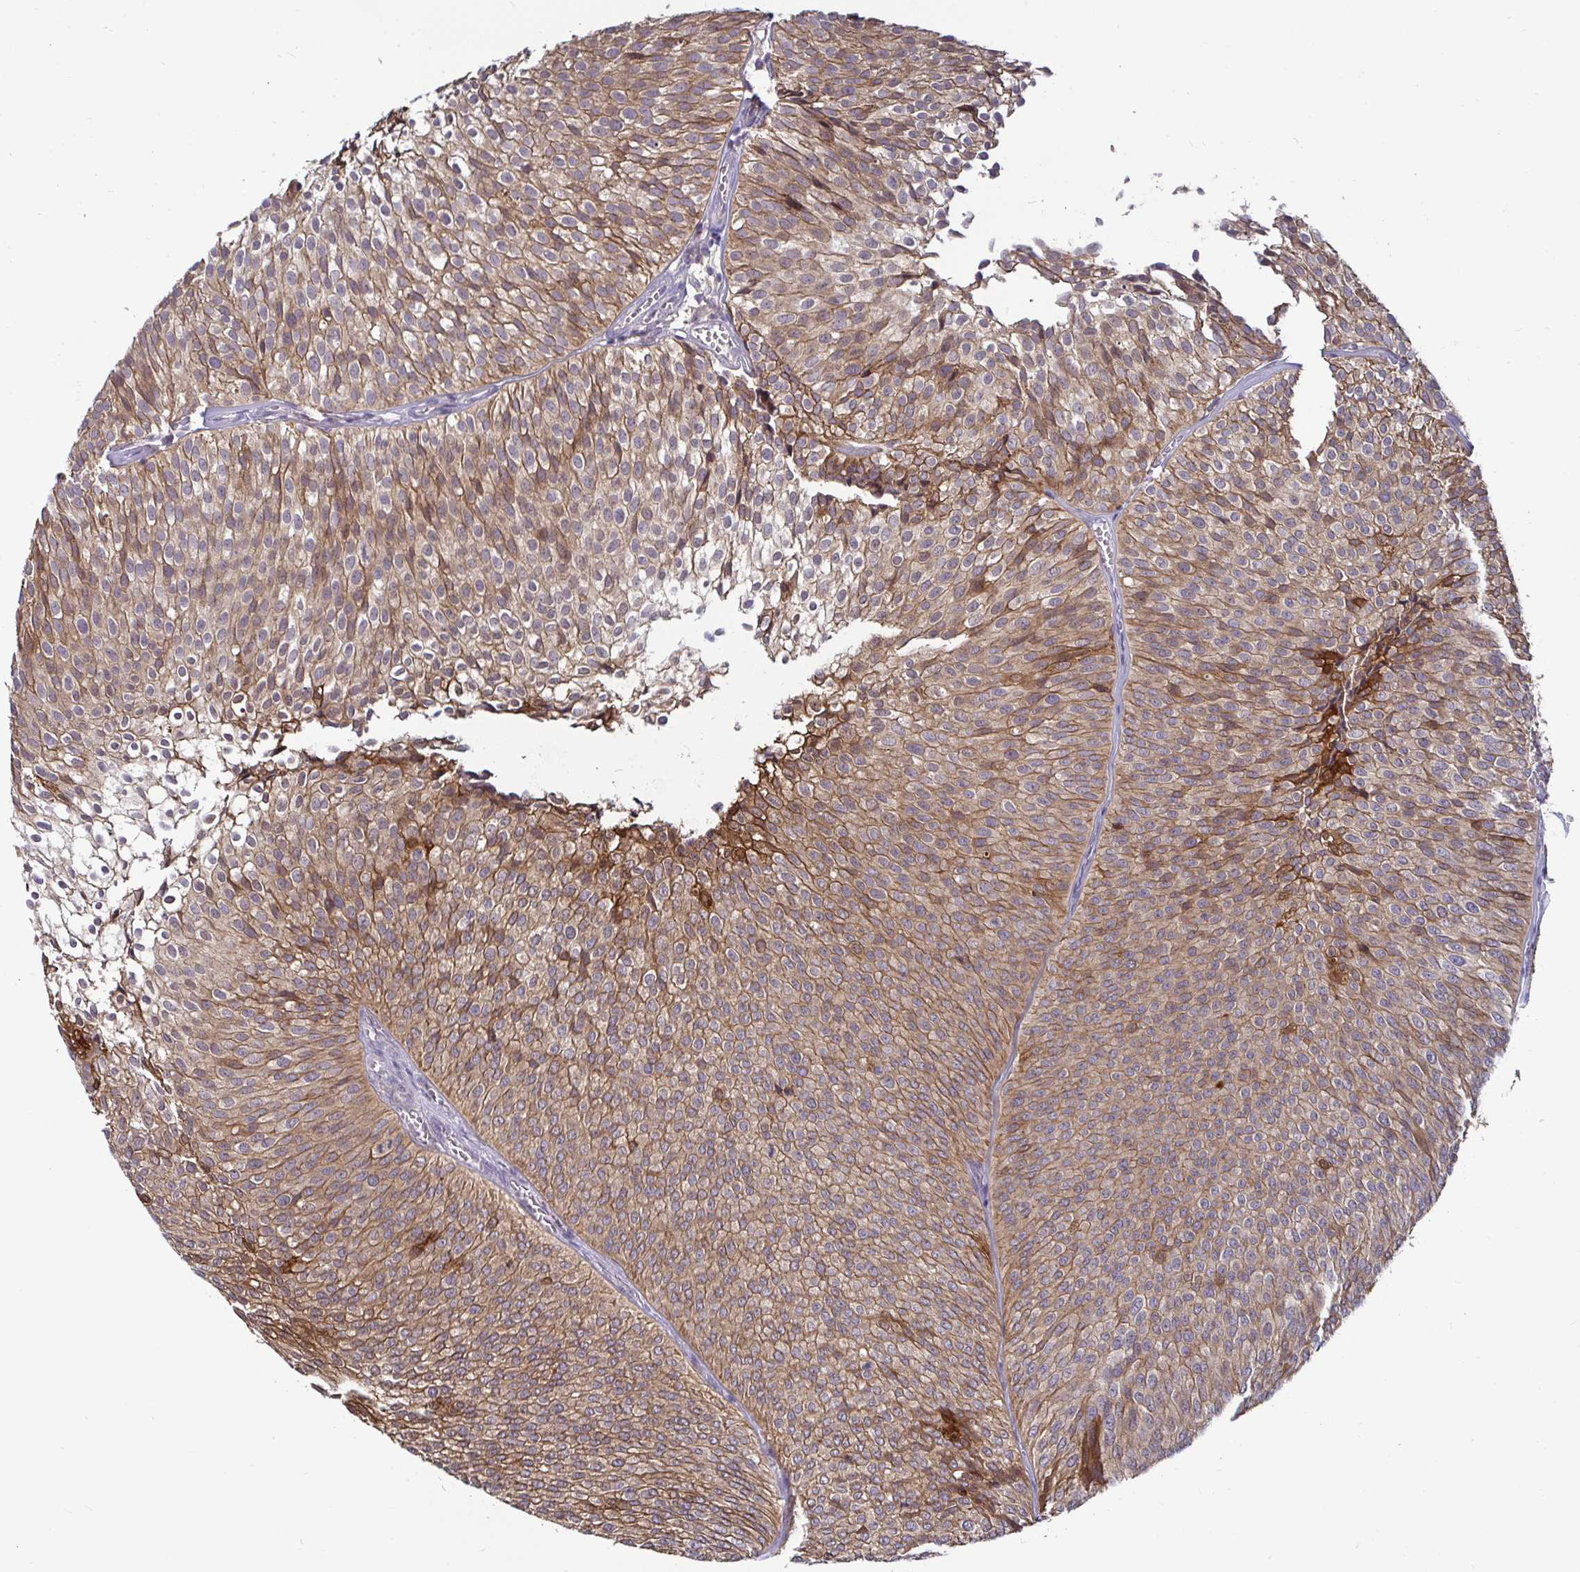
{"staining": {"intensity": "moderate", "quantity": ">75%", "location": "cytoplasmic/membranous"}, "tissue": "urothelial cancer", "cell_type": "Tumor cells", "image_type": "cancer", "snomed": [{"axis": "morphology", "description": "Urothelial carcinoma, Low grade"}, {"axis": "topography", "description": "Urinary bladder"}], "caption": "Immunohistochemical staining of human low-grade urothelial carcinoma exhibits medium levels of moderate cytoplasmic/membranous staining in approximately >75% of tumor cells.", "gene": "GSTM1", "patient": {"sex": "male", "age": 91}}